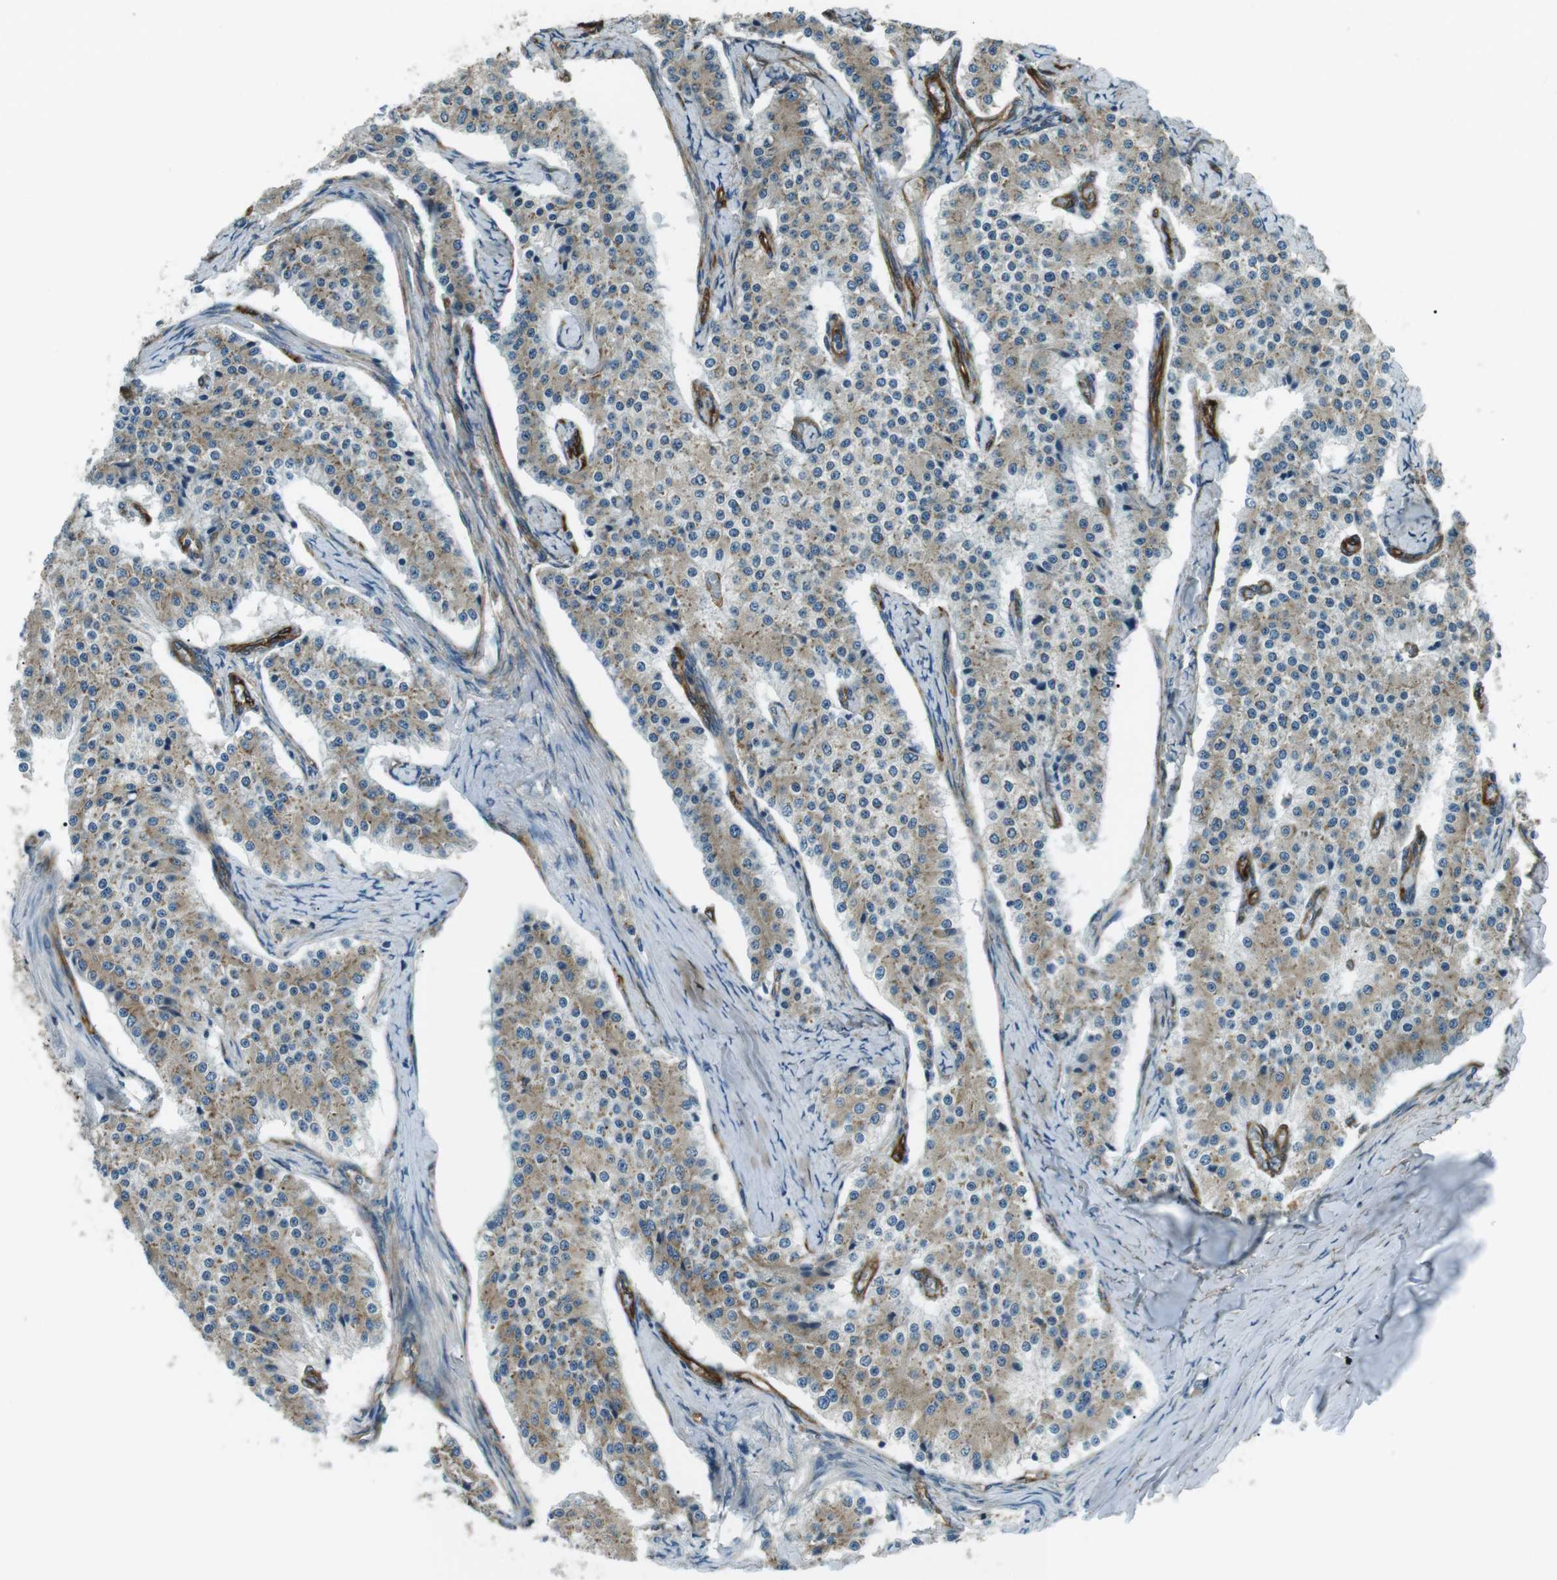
{"staining": {"intensity": "weak", "quantity": "25%-75%", "location": "cytoplasmic/membranous"}, "tissue": "carcinoid", "cell_type": "Tumor cells", "image_type": "cancer", "snomed": [{"axis": "morphology", "description": "Carcinoid, malignant, NOS"}, {"axis": "topography", "description": "Colon"}], "caption": "This is a micrograph of immunohistochemistry (IHC) staining of carcinoid, which shows weak staining in the cytoplasmic/membranous of tumor cells.", "gene": "ODR4", "patient": {"sex": "female", "age": 52}}